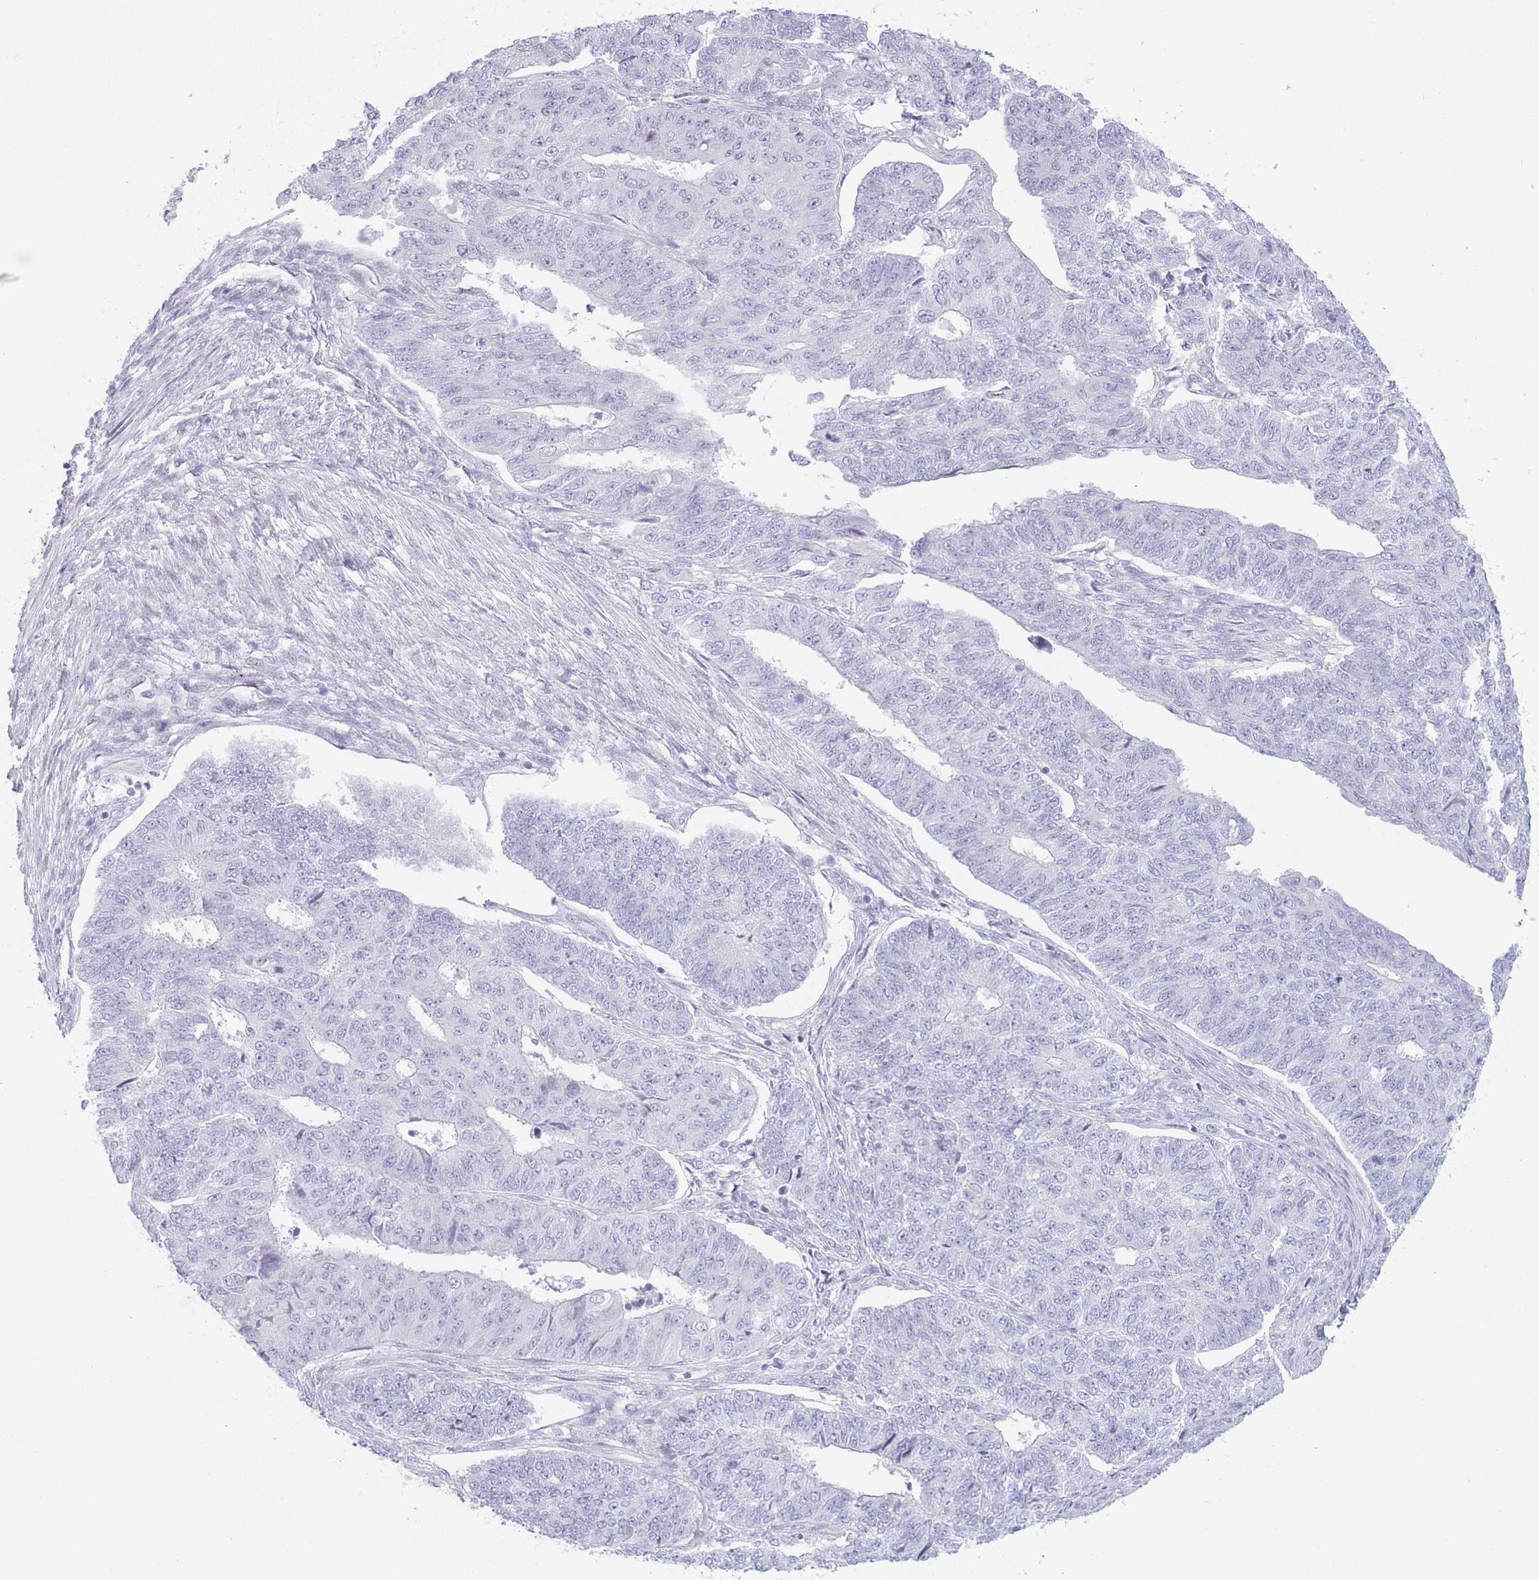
{"staining": {"intensity": "negative", "quantity": "none", "location": "none"}, "tissue": "endometrial cancer", "cell_type": "Tumor cells", "image_type": "cancer", "snomed": [{"axis": "morphology", "description": "Adenocarcinoma, NOS"}, {"axis": "topography", "description": "Endometrium"}], "caption": "This is an immunohistochemistry (IHC) photomicrograph of endometrial cancer (adenocarcinoma). There is no expression in tumor cells.", "gene": "PLEKHG2", "patient": {"sex": "female", "age": 32}}